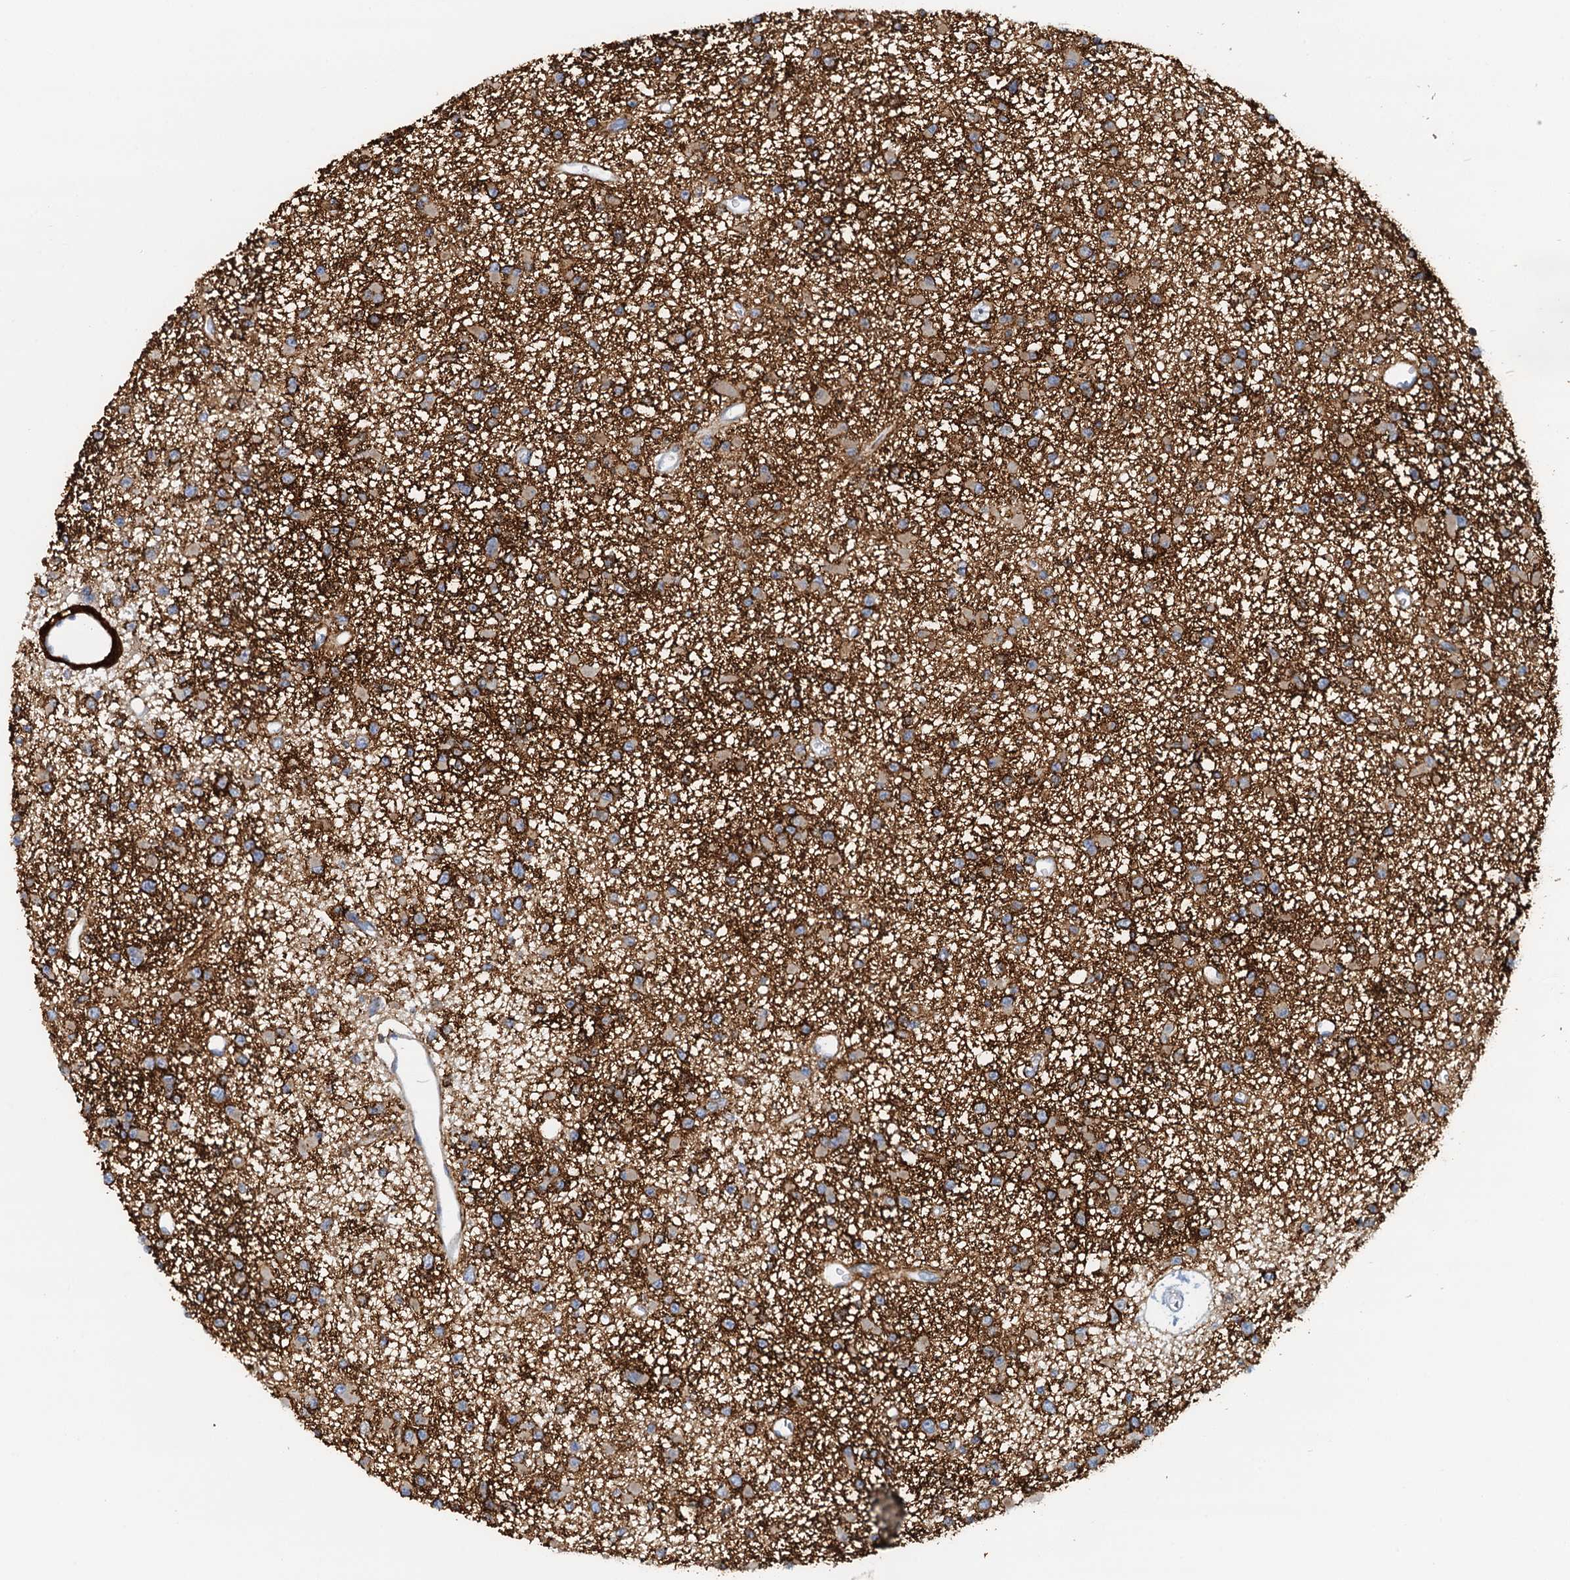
{"staining": {"intensity": "weak", "quantity": ">75%", "location": "cytoplasmic/membranous"}, "tissue": "glioma", "cell_type": "Tumor cells", "image_type": "cancer", "snomed": [{"axis": "morphology", "description": "Glioma, malignant, Low grade"}, {"axis": "topography", "description": "Brain"}], "caption": "An image showing weak cytoplasmic/membranous positivity in about >75% of tumor cells in glioma, as visualized by brown immunohistochemical staining.", "gene": "DTD1", "patient": {"sex": "female", "age": 22}}